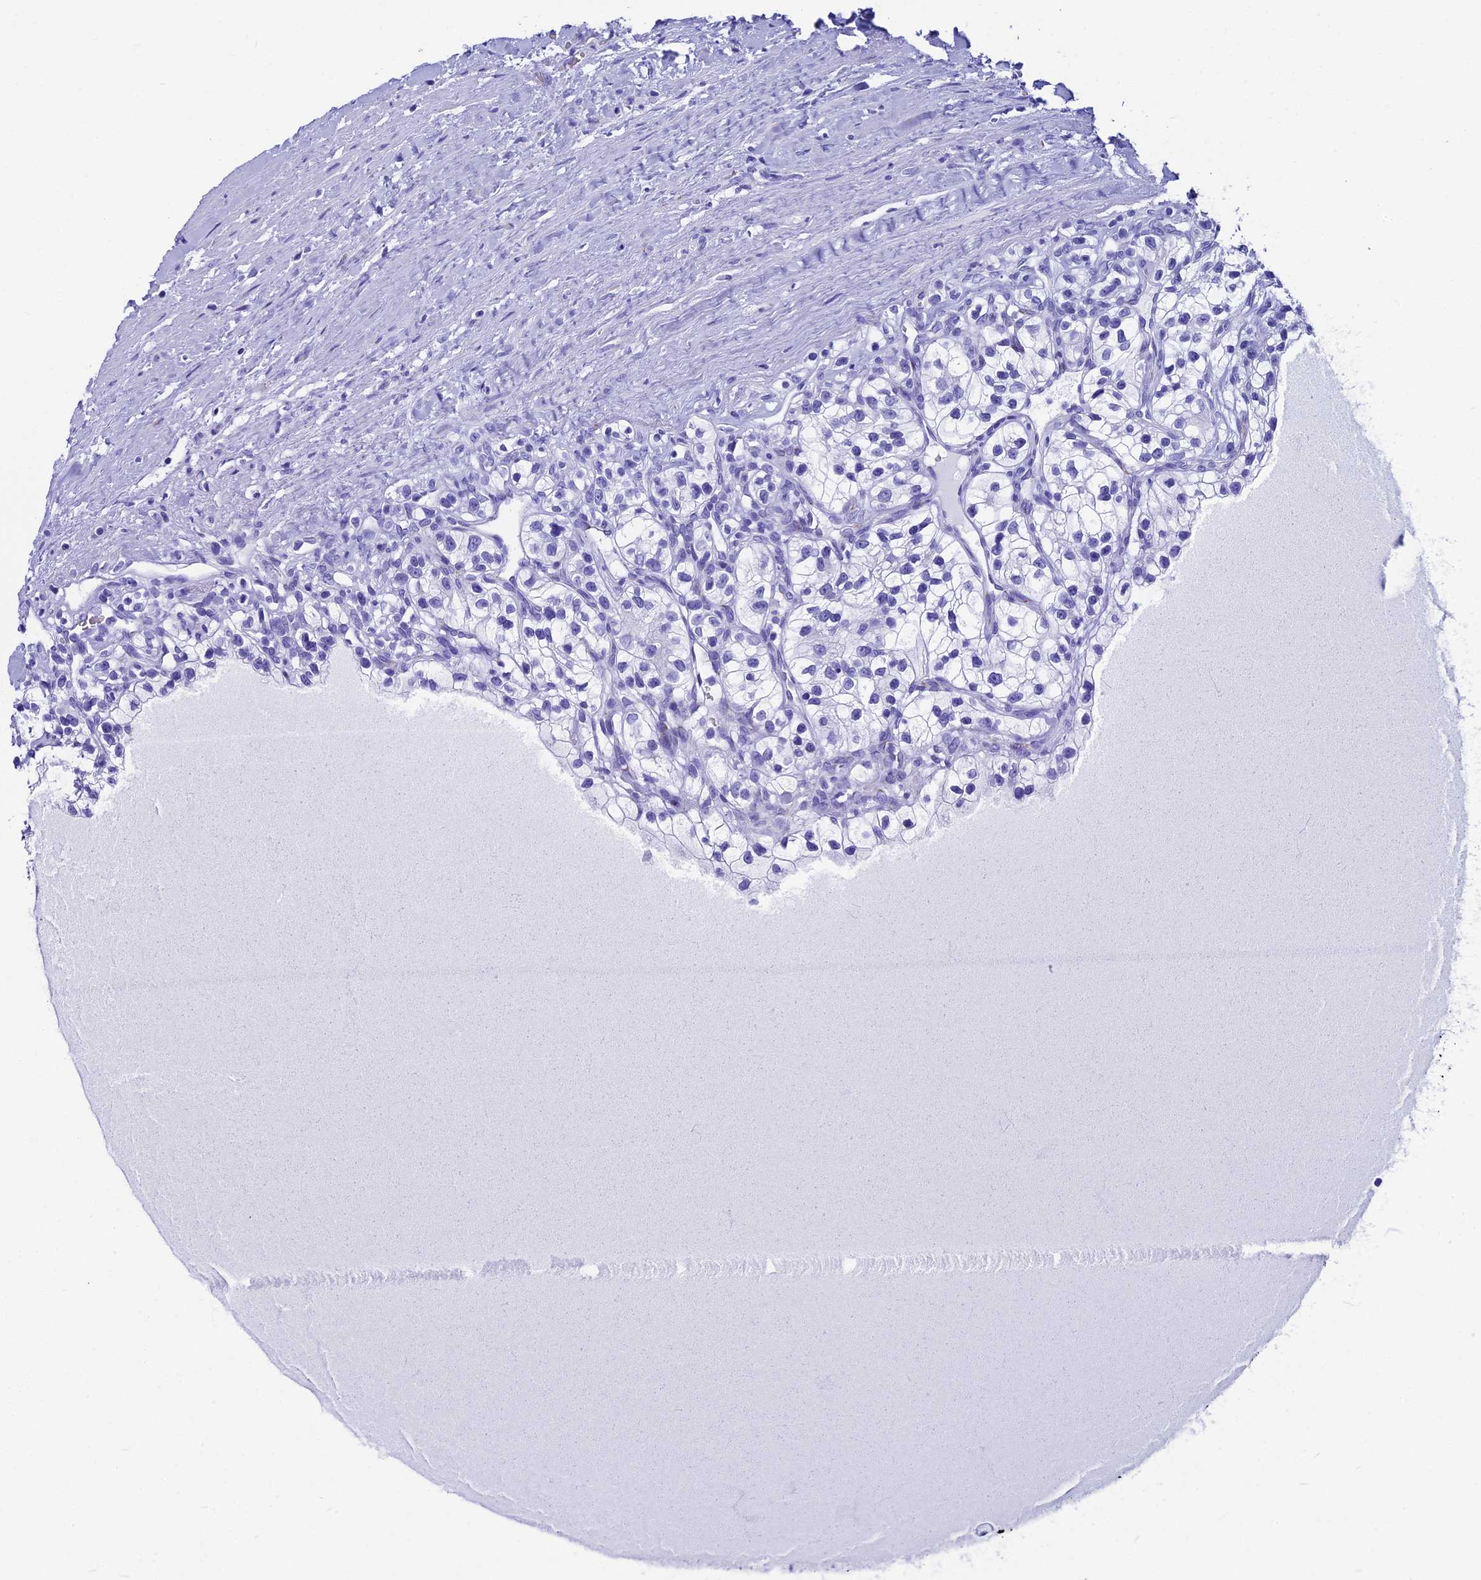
{"staining": {"intensity": "negative", "quantity": "none", "location": "none"}, "tissue": "renal cancer", "cell_type": "Tumor cells", "image_type": "cancer", "snomed": [{"axis": "morphology", "description": "Adenocarcinoma, NOS"}, {"axis": "topography", "description": "Kidney"}], "caption": "Immunohistochemistry (IHC) photomicrograph of adenocarcinoma (renal) stained for a protein (brown), which displays no staining in tumor cells. (DAB (3,3'-diaminobenzidine) immunohistochemistry with hematoxylin counter stain).", "gene": "AP3B2", "patient": {"sex": "female", "age": 57}}